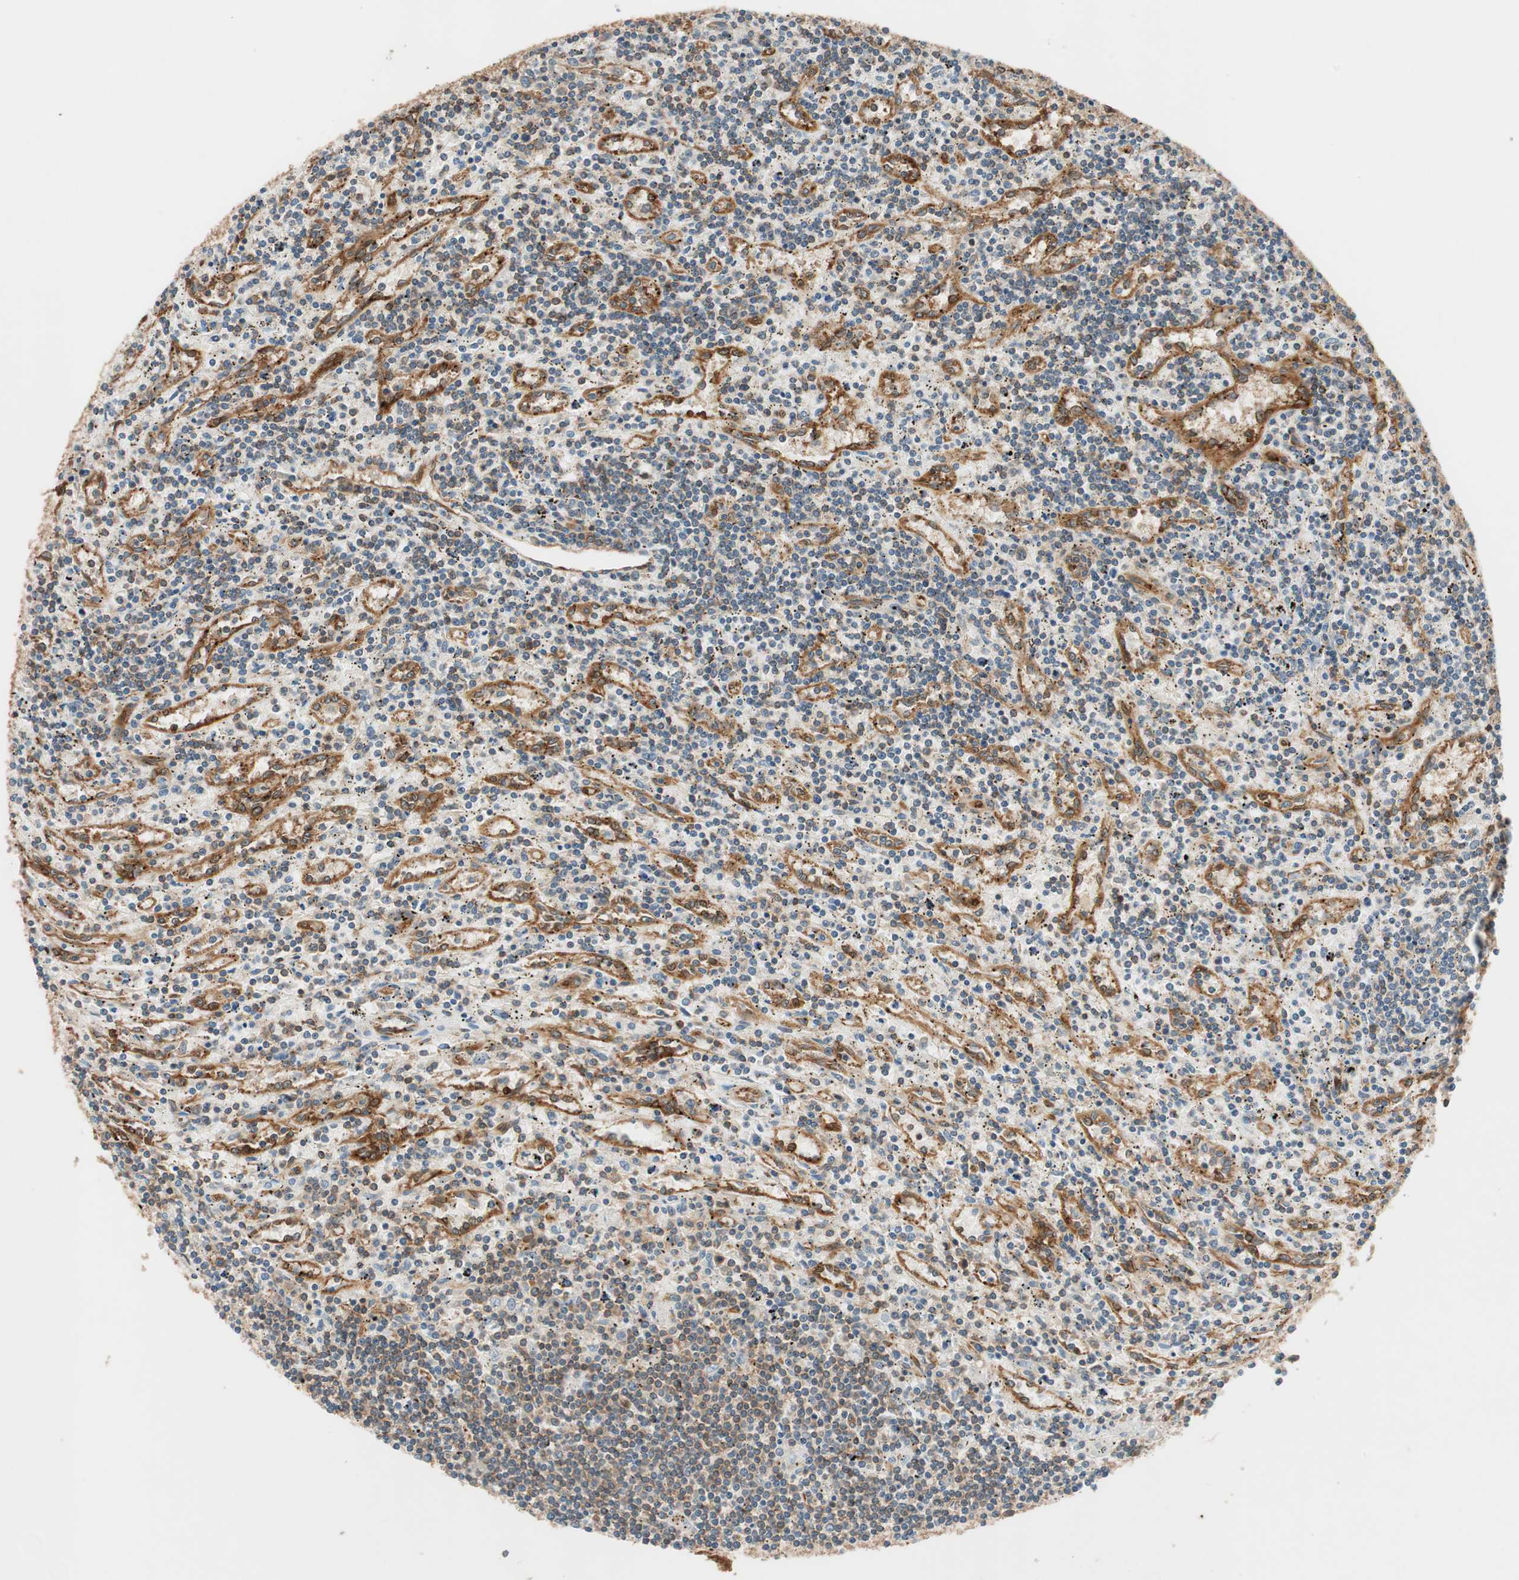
{"staining": {"intensity": "weak", "quantity": "25%-75%", "location": "cytoplasmic/membranous"}, "tissue": "lymphoma", "cell_type": "Tumor cells", "image_type": "cancer", "snomed": [{"axis": "morphology", "description": "Malignant lymphoma, non-Hodgkin's type, Low grade"}, {"axis": "topography", "description": "Spleen"}], "caption": "A high-resolution photomicrograph shows immunohistochemistry (IHC) staining of malignant lymphoma, non-Hodgkin's type (low-grade), which reveals weak cytoplasmic/membranous staining in about 25%-75% of tumor cells.", "gene": "WASL", "patient": {"sex": "male", "age": 76}}